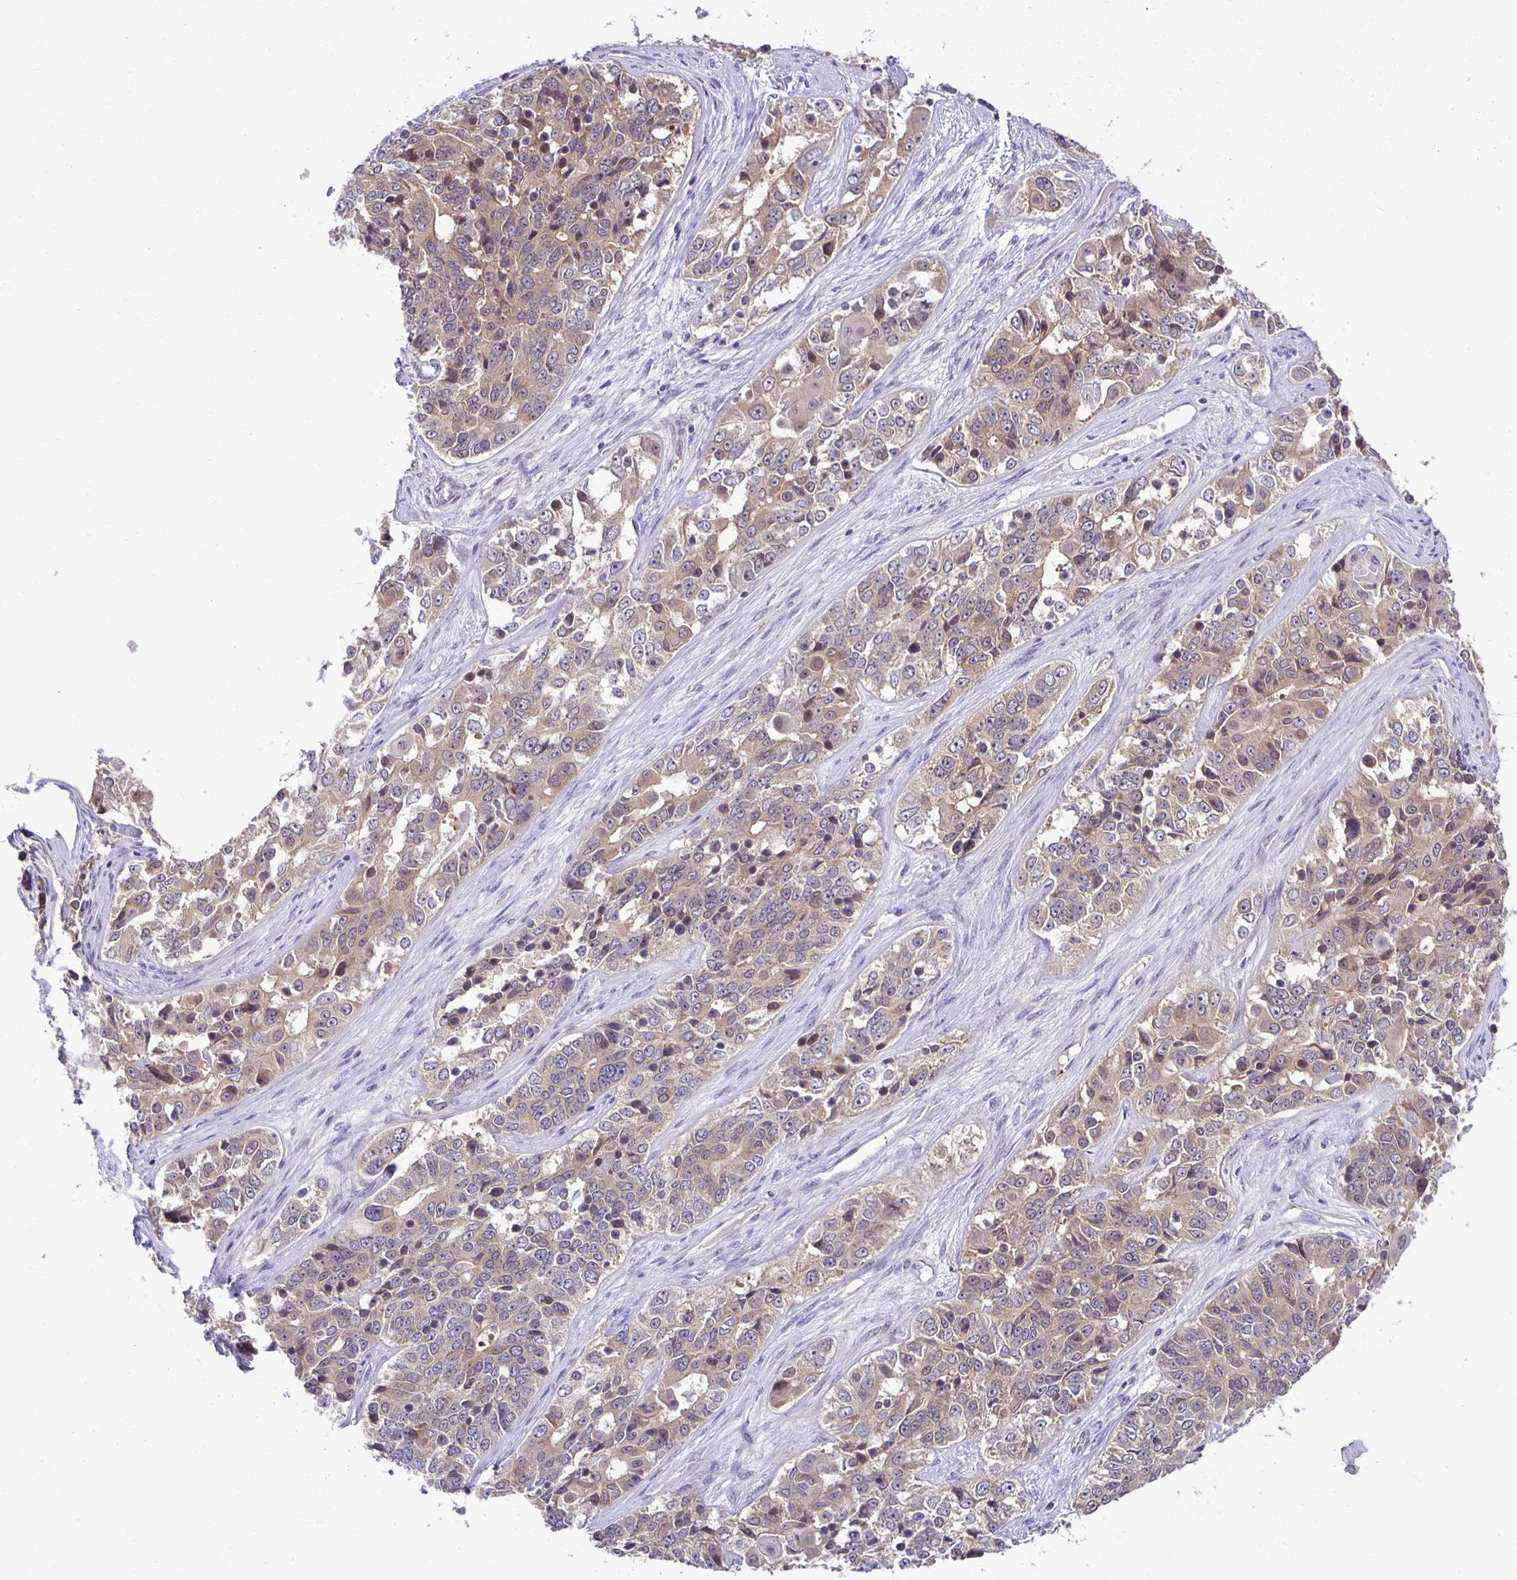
{"staining": {"intensity": "moderate", "quantity": ">75%", "location": "cytoplasmic/membranous"}, "tissue": "ovarian cancer", "cell_type": "Tumor cells", "image_type": "cancer", "snomed": [{"axis": "morphology", "description": "Carcinoma, endometroid"}, {"axis": "topography", "description": "Ovary"}], "caption": "This is a micrograph of IHC staining of ovarian cancer, which shows moderate expression in the cytoplasmic/membranous of tumor cells.", "gene": "MIEN1", "patient": {"sex": "female", "age": 51}}